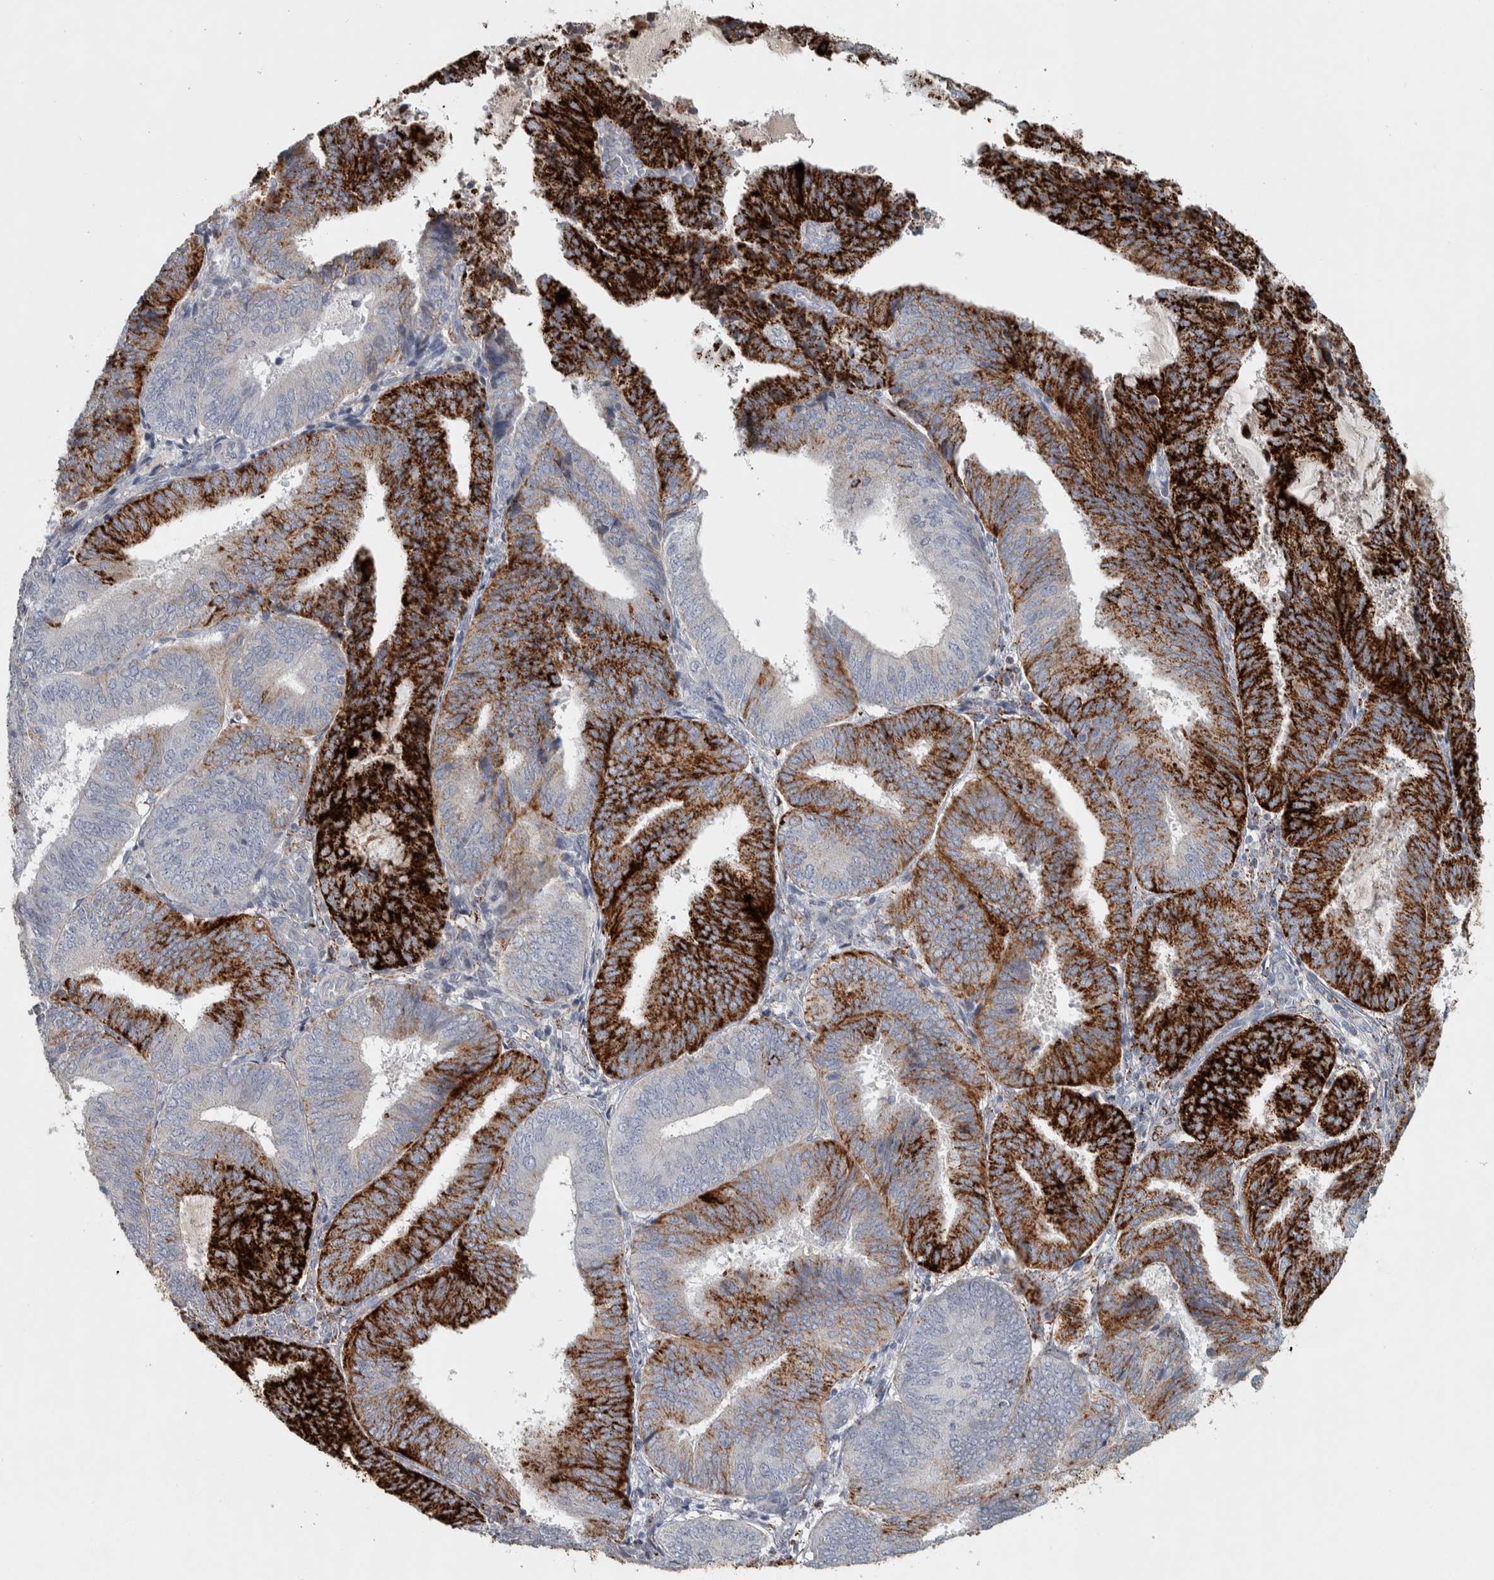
{"staining": {"intensity": "strong", "quantity": "25%-75%", "location": "cytoplasmic/membranous"}, "tissue": "endometrial cancer", "cell_type": "Tumor cells", "image_type": "cancer", "snomed": [{"axis": "morphology", "description": "Adenocarcinoma, NOS"}, {"axis": "topography", "description": "Endometrium"}], "caption": "Tumor cells reveal strong cytoplasmic/membranous staining in approximately 25%-75% of cells in endometrial adenocarcinoma.", "gene": "FAM78A", "patient": {"sex": "female", "age": 81}}